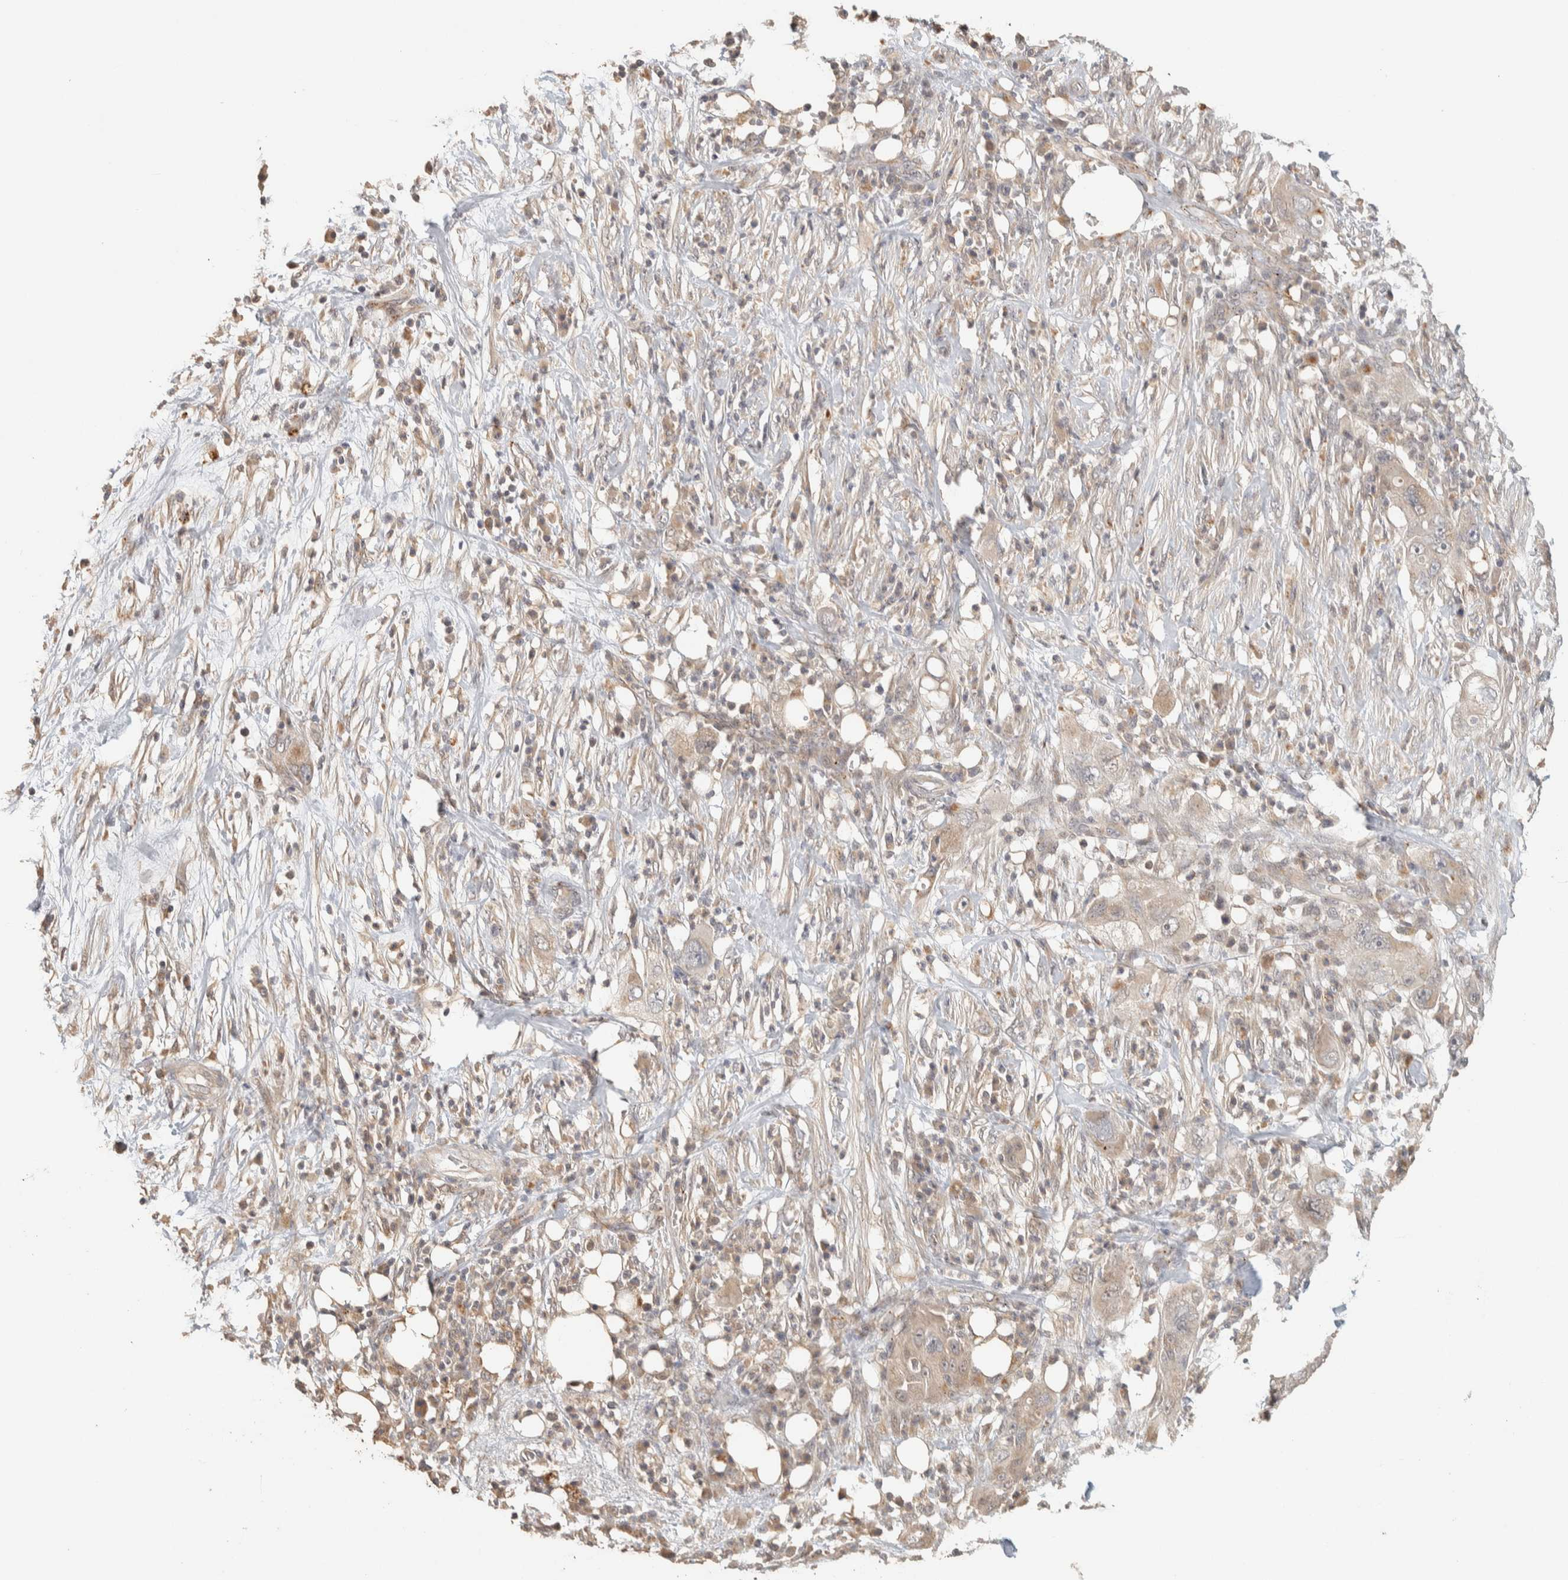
{"staining": {"intensity": "weak", "quantity": "25%-75%", "location": "cytoplasmic/membranous"}, "tissue": "pancreatic cancer", "cell_type": "Tumor cells", "image_type": "cancer", "snomed": [{"axis": "morphology", "description": "Adenocarcinoma, NOS"}, {"axis": "topography", "description": "Pancreas"}], "caption": "This is an image of immunohistochemistry staining of pancreatic cancer, which shows weak positivity in the cytoplasmic/membranous of tumor cells.", "gene": "ITPA", "patient": {"sex": "female", "age": 78}}